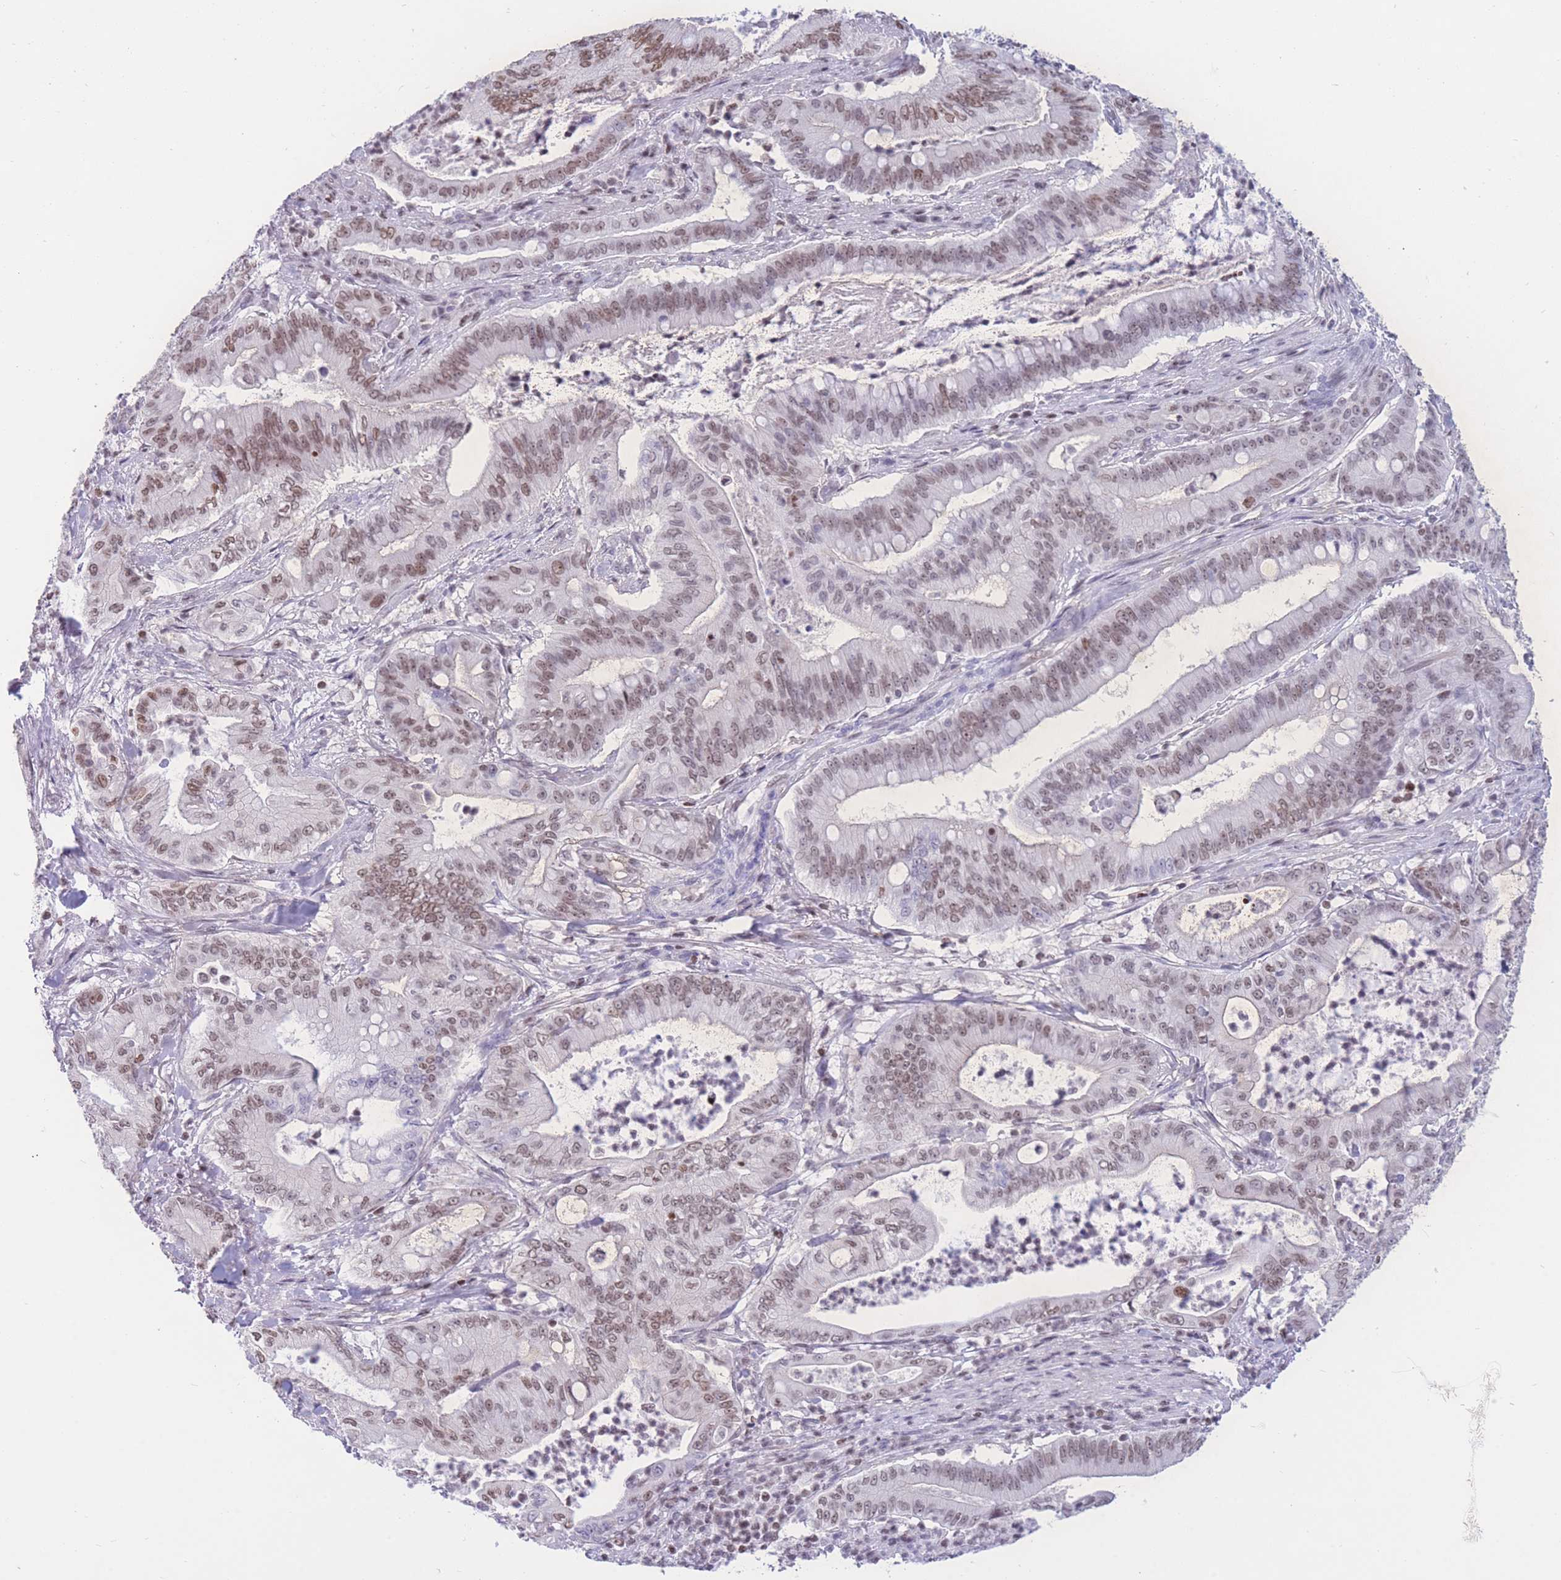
{"staining": {"intensity": "moderate", "quantity": ">75%", "location": "nuclear"}, "tissue": "pancreatic cancer", "cell_type": "Tumor cells", "image_type": "cancer", "snomed": [{"axis": "morphology", "description": "Adenocarcinoma, NOS"}, {"axis": "topography", "description": "Pancreas"}], "caption": "Moderate nuclear expression is present in about >75% of tumor cells in pancreatic cancer (adenocarcinoma).", "gene": "HMGN1", "patient": {"sex": "male", "age": 71}}